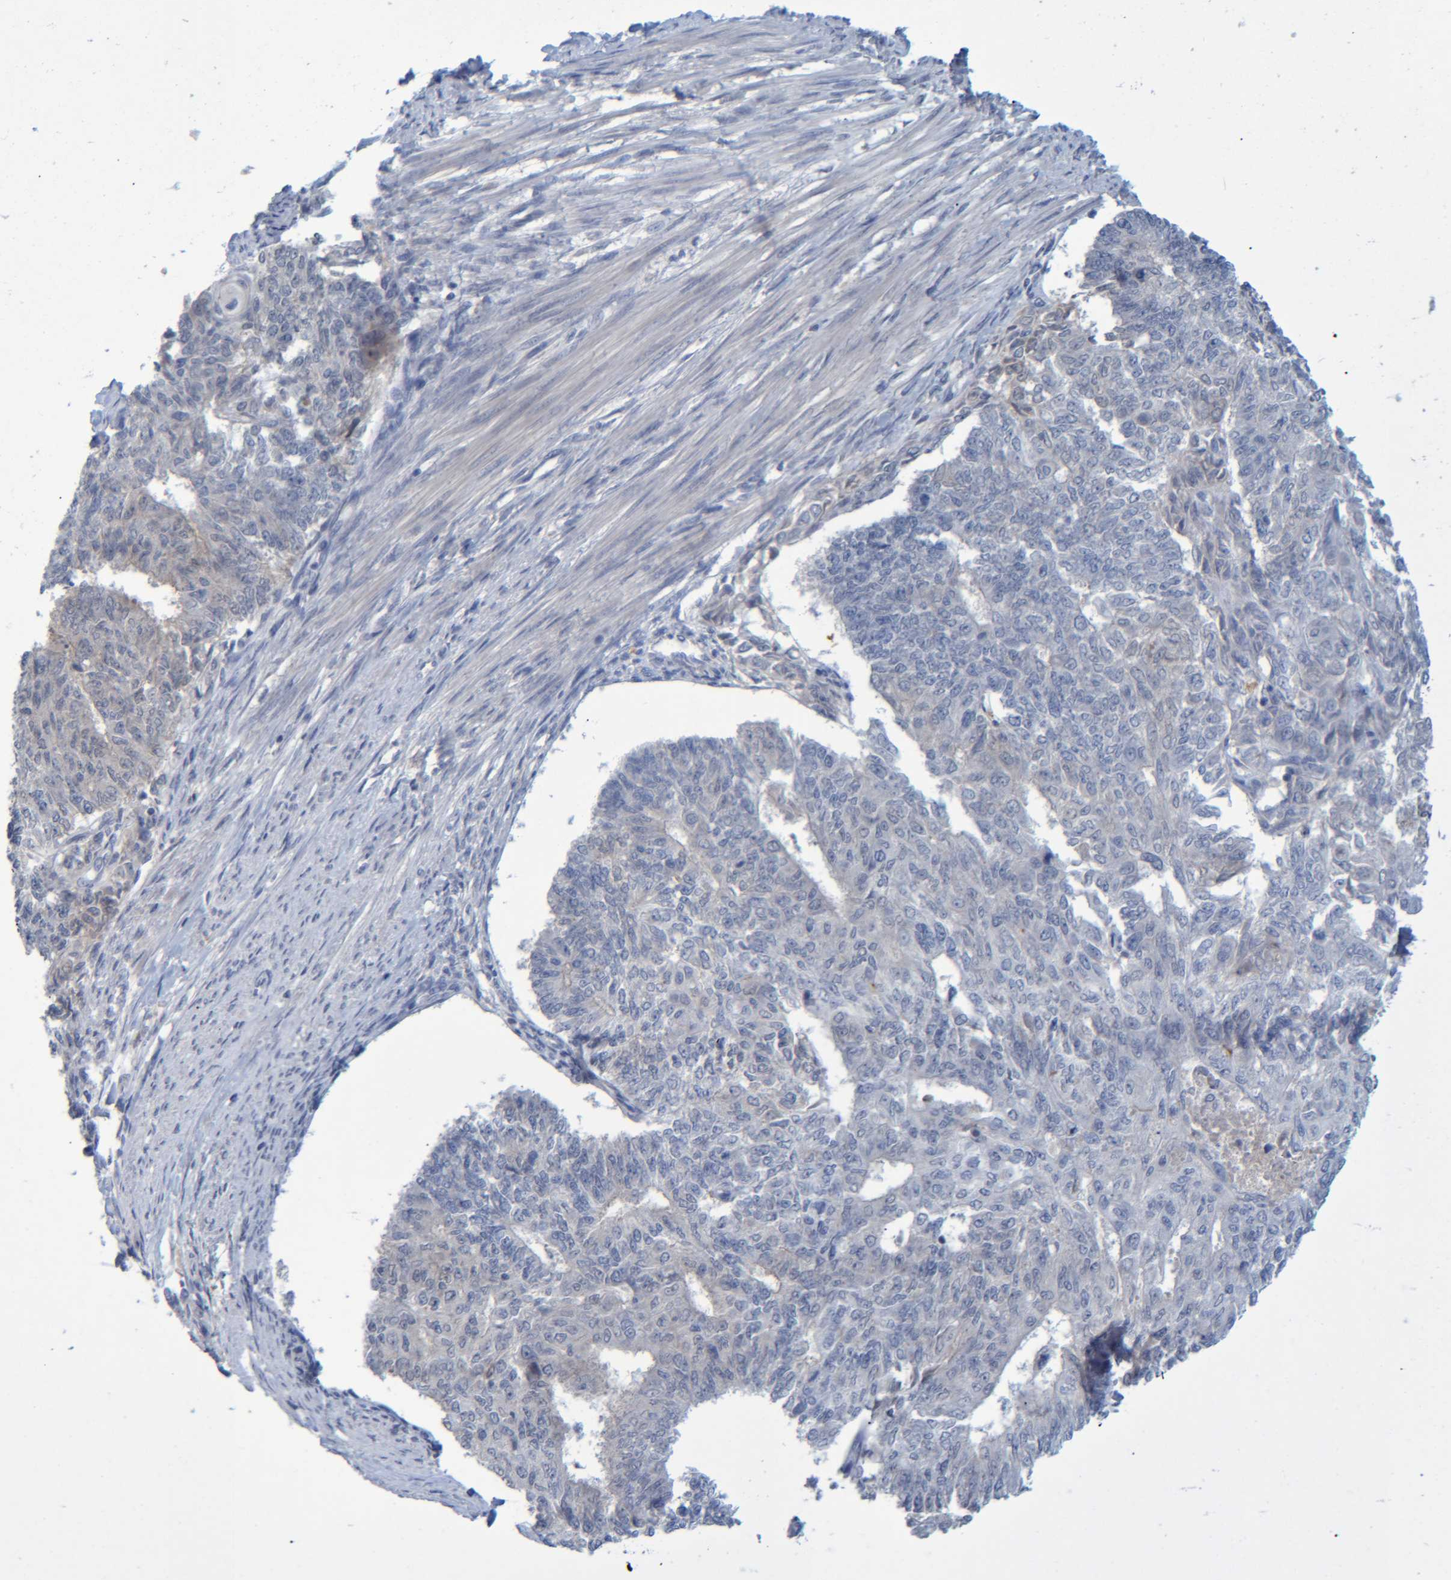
{"staining": {"intensity": "negative", "quantity": "none", "location": "none"}, "tissue": "endometrial cancer", "cell_type": "Tumor cells", "image_type": "cancer", "snomed": [{"axis": "morphology", "description": "Adenocarcinoma, NOS"}, {"axis": "topography", "description": "Endometrium"}], "caption": "Tumor cells show no significant protein expression in adenocarcinoma (endometrial). The staining is performed using DAB (3,3'-diaminobenzidine) brown chromogen with nuclei counter-stained in using hematoxylin.", "gene": "PCYT2", "patient": {"sex": "female", "age": 32}}